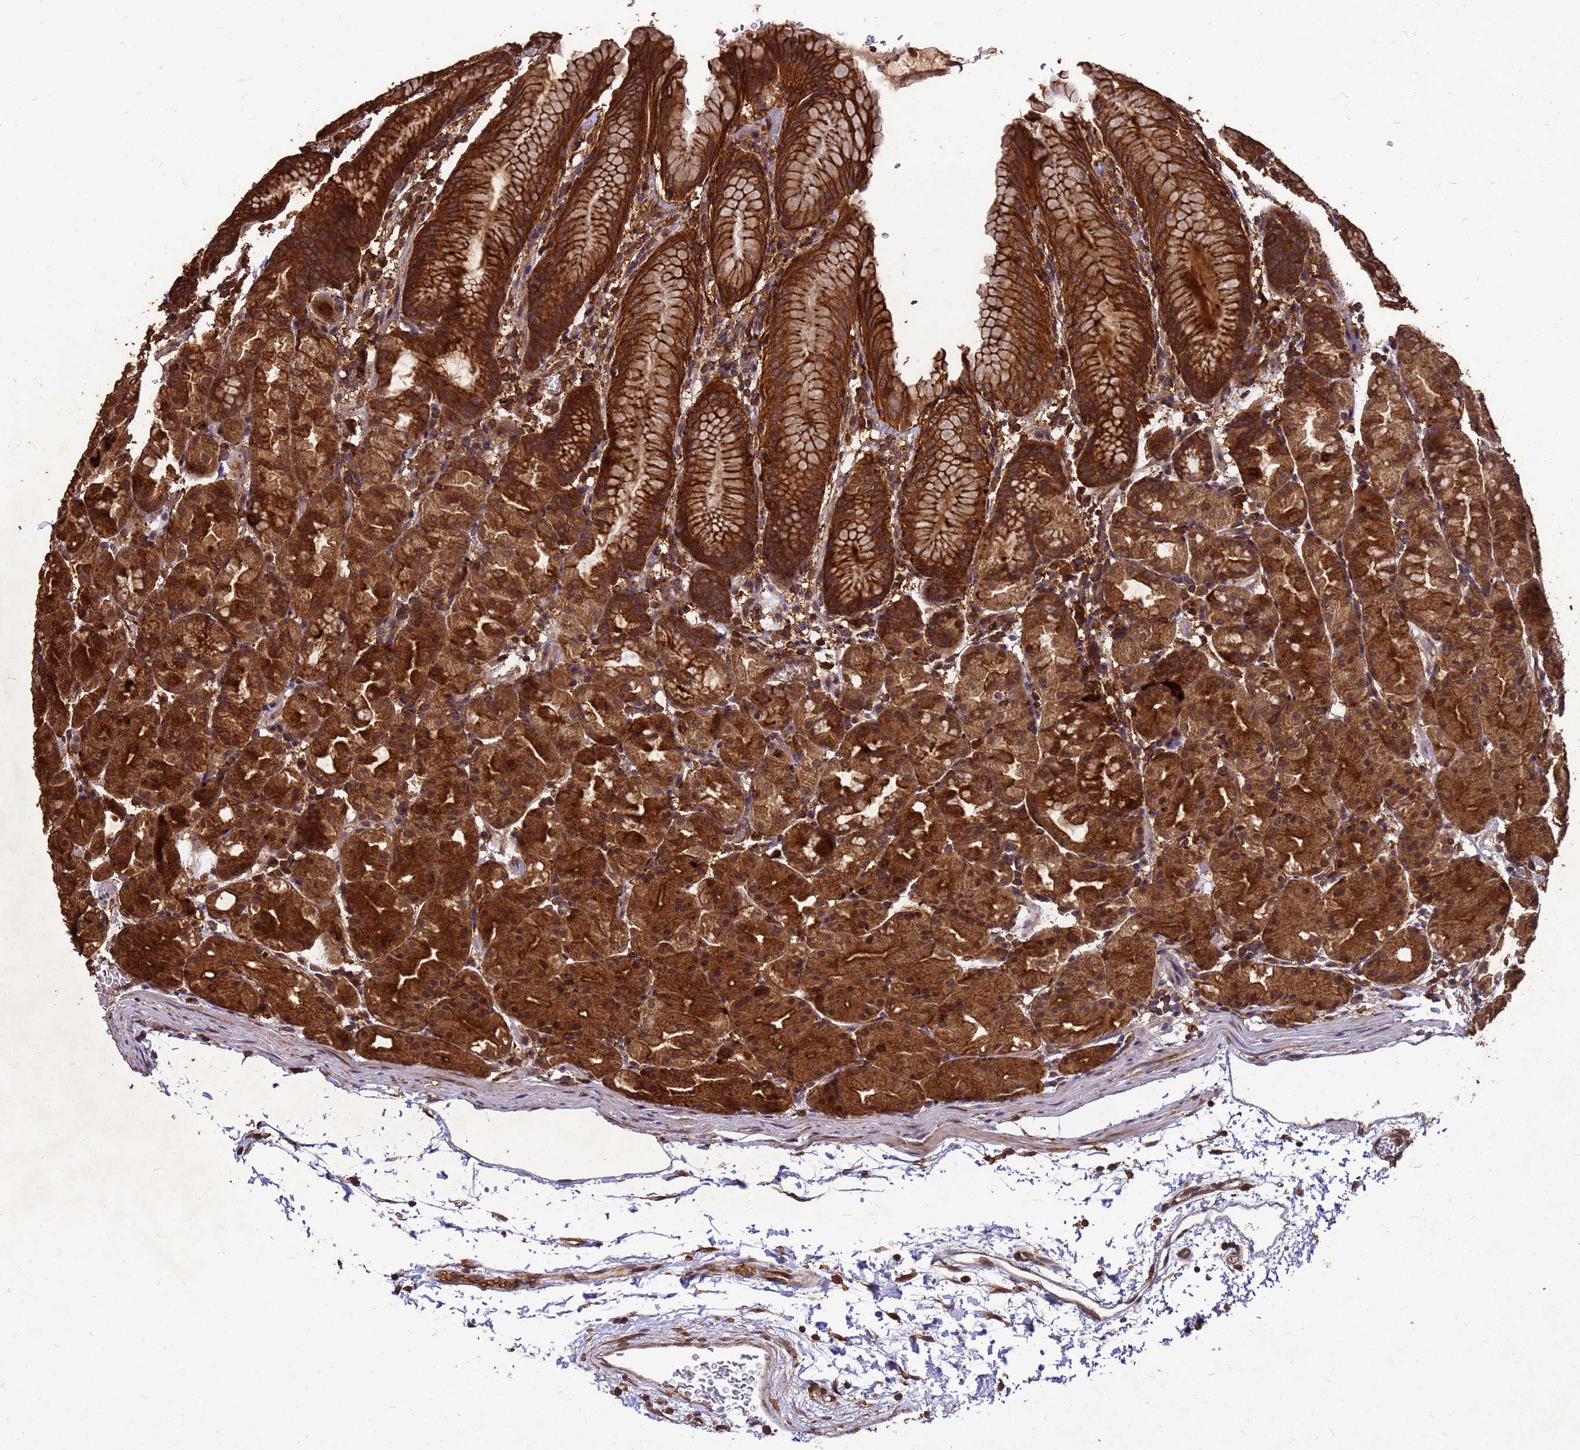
{"staining": {"intensity": "strong", "quantity": ">75%", "location": "cytoplasmic/membranous"}, "tissue": "stomach", "cell_type": "Glandular cells", "image_type": "normal", "snomed": [{"axis": "morphology", "description": "Normal tissue, NOS"}, {"axis": "topography", "description": "Stomach, upper"}], "caption": "This image displays normal stomach stained with IHC to label a protein in brown. The cytoplasmic/membranous of glandular cells show strong positivity for the protein. Nuclei are counter-stained blue.", "gene": "ZNF618", "patient": {"sex": "male", "age": 48}}